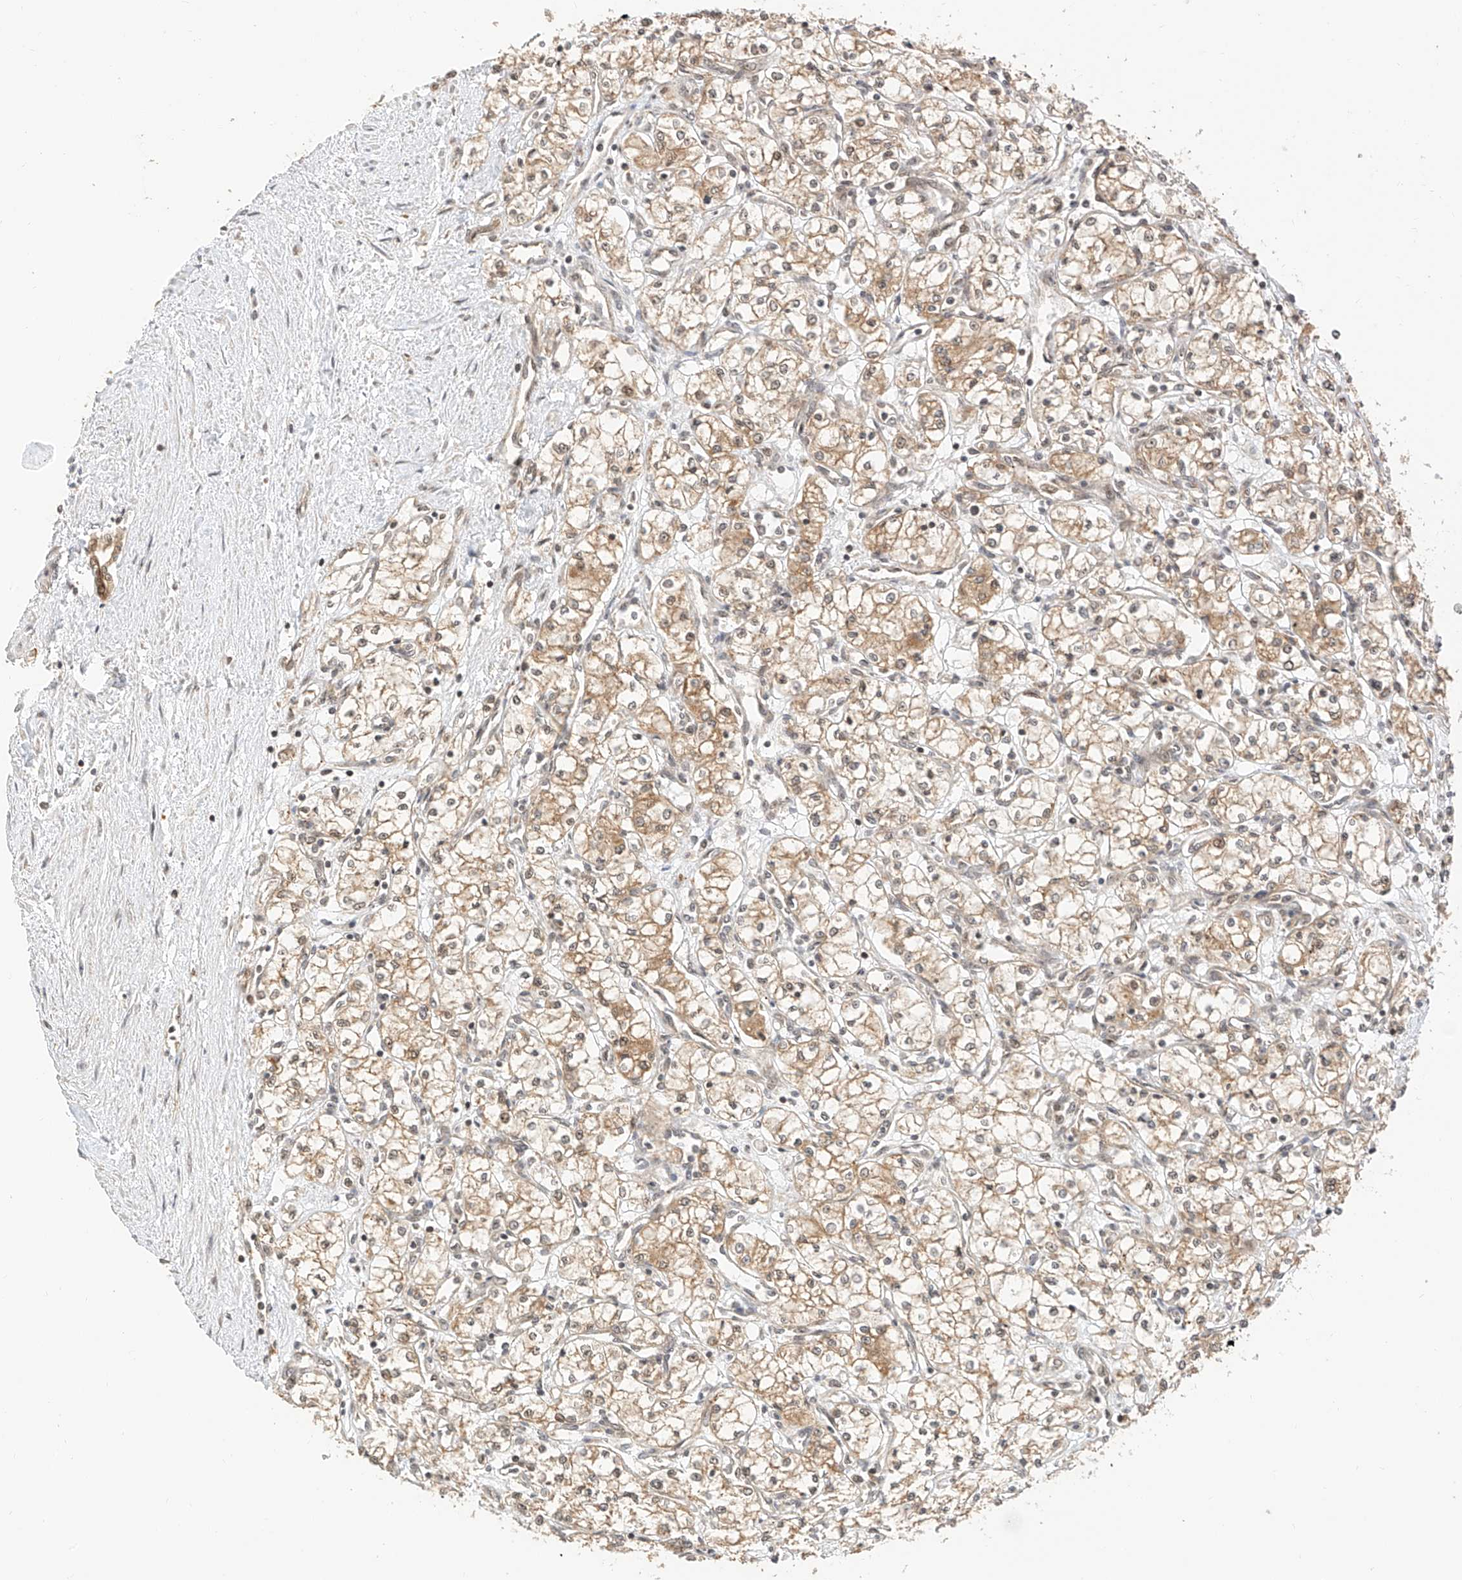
{"staining": {"intensity": "moderate", "quantity": "25%-75%", "location": "cytoplasmic/membranous"}, "tissue": "renal cancer", "cell_type": "Tumor cells", "image_type": "cancer", "snomed": [{"axis": "morphology", "description": "Adenocarcinoma, NOS"}, {"axis": "topography", "description": "Kidney"}], "caption": "Protein staining exhibits moderate cytoplasmic/membranous expression in approximately 25%-75% of tumor cells in renal cancer. (DAB (3,3'-diaminobenzidine) = brown stain, brightfield microscopy at high magnification).", "gene": "EIF4H", "patient": {"sex": "male", "age": 59}}